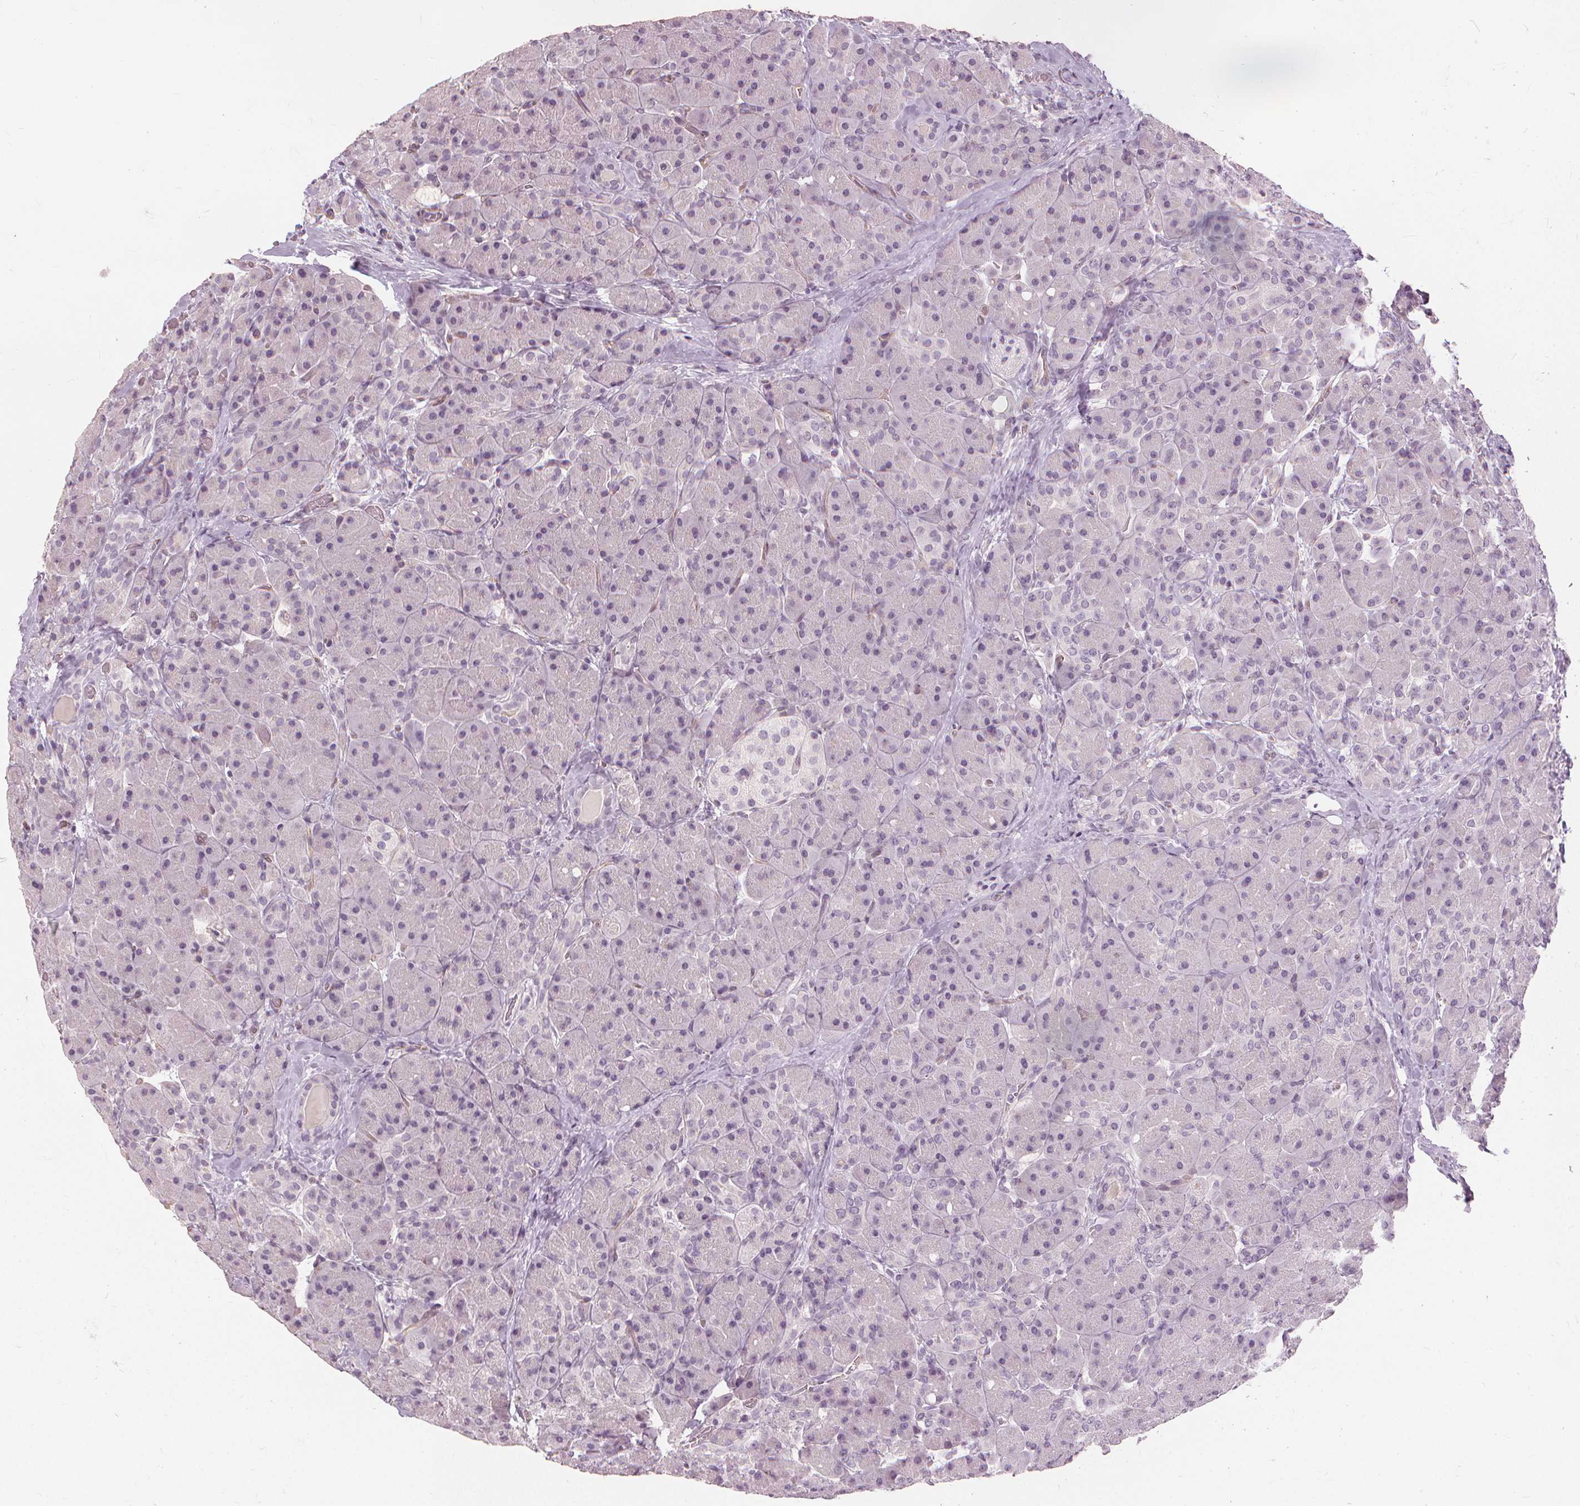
{"staining": {"intensity": "negative", "quantity": "none", "location": "none"}, "tissue": "pancreas", "cell_type": "Exocrine glandular cells", "image_type": "normal", "snomed": [{"axis": "morphology", "description": "Normal tissue, NOS"}, {"axis": "topography", "description": "Pancreas"}], "caption": "This is an IHC photomicrograph of unremarkable human pancreas. There is no positivity in exocrine glandular cells.", "gene": "SFTPD", "patient": {"sex": "male", "age": 55}}